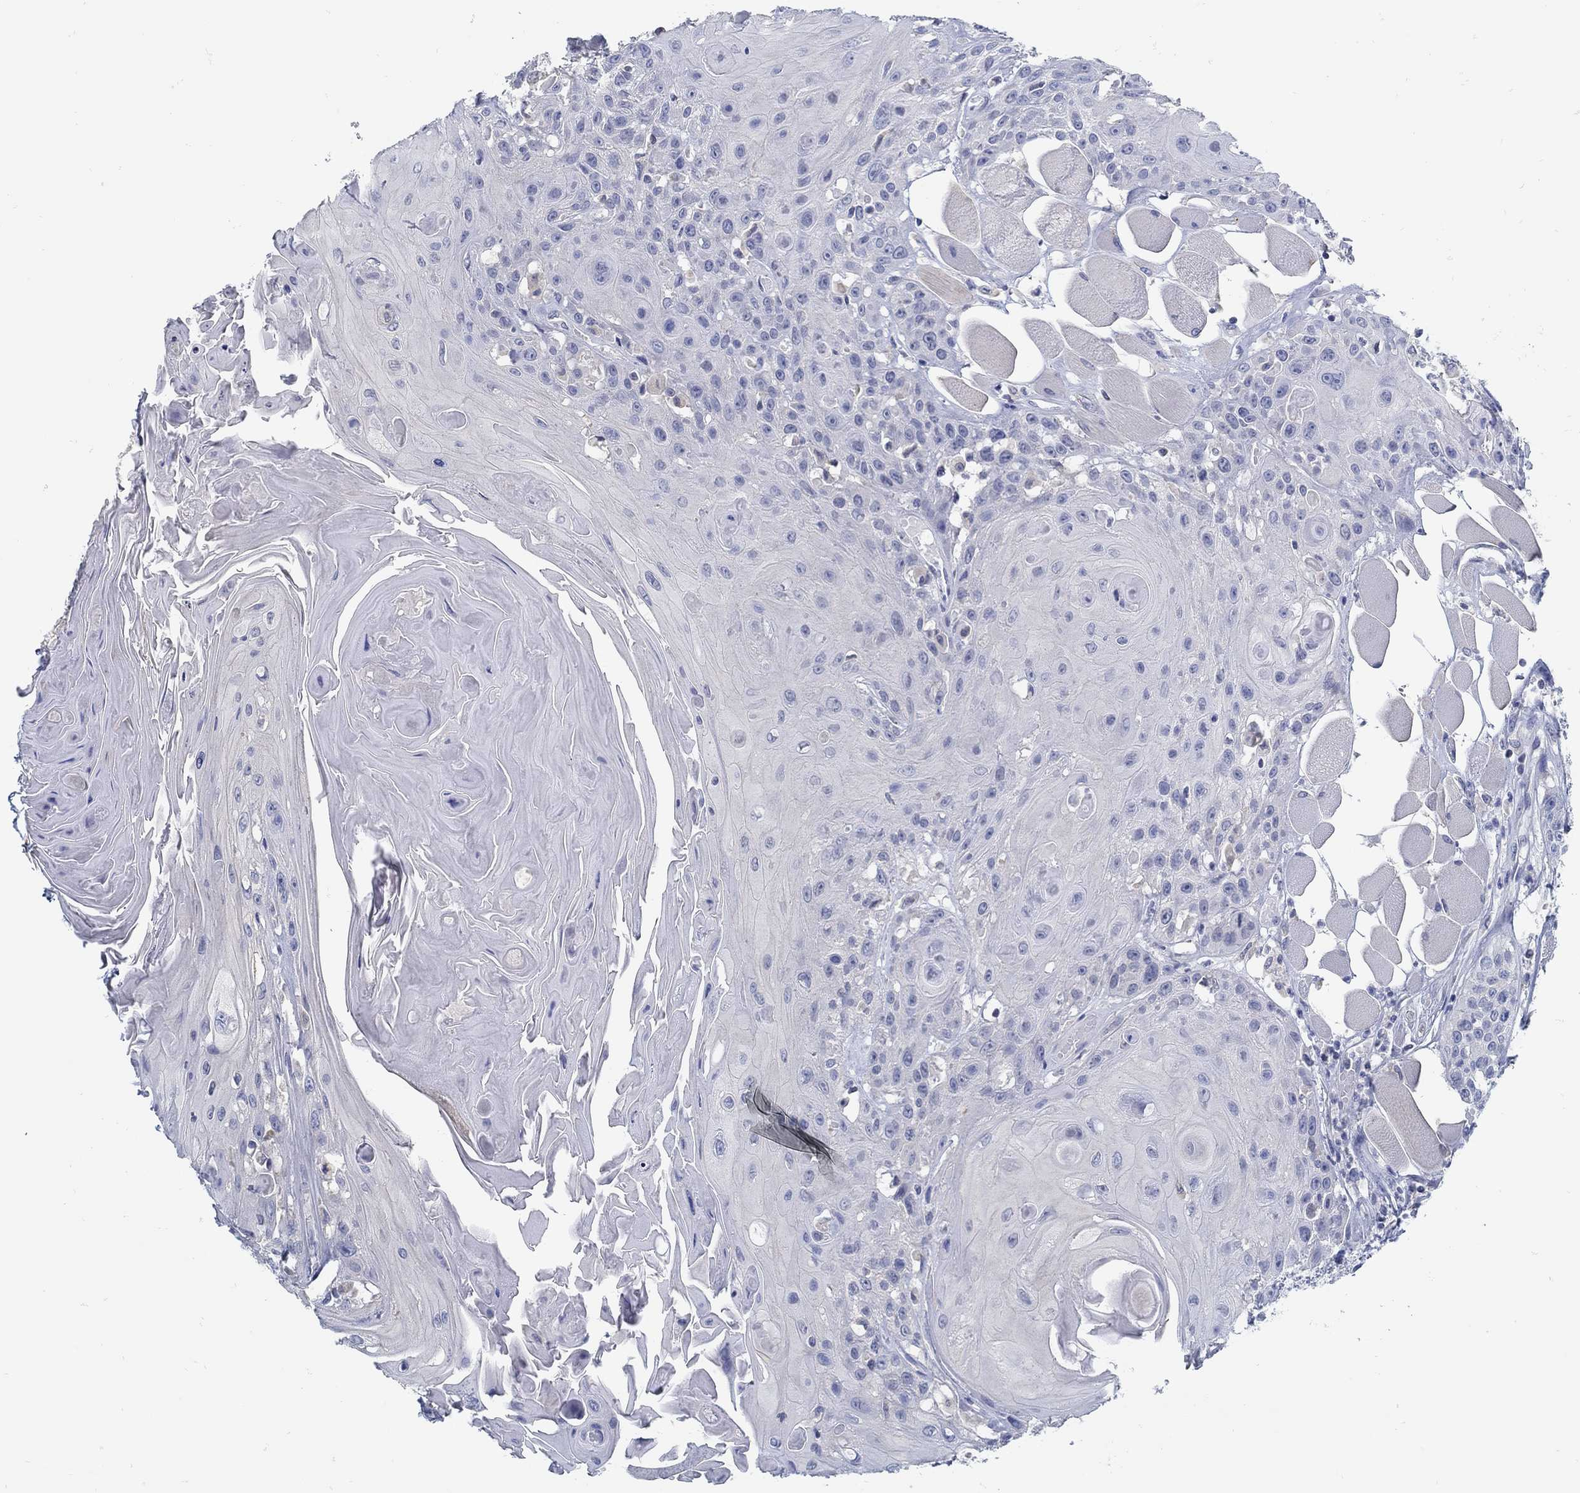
{"staining": {"intensity": "negative", "quantity": "none", "location": "none"}, "tissue": "head and neck cancer", "cell_type": "Tumor cells", "image_type": "cancer", "snomed": [{"axis": "morphology", "description": "Squamous cell carcinoma, NOS"}, {"axis": "topography", "description": "Head-Neck"}], "caption": "A high-resolution micrograph shows IHC staining of head and neck squamous cell carcinoma, which displays no significant staining in tumor cells. (DAB (3,3'-diaminobenzidine) IHC with hematoxylin counter stain).", "gene": "ZFAND4", "patient": {"sex": "female", "age": 59}}